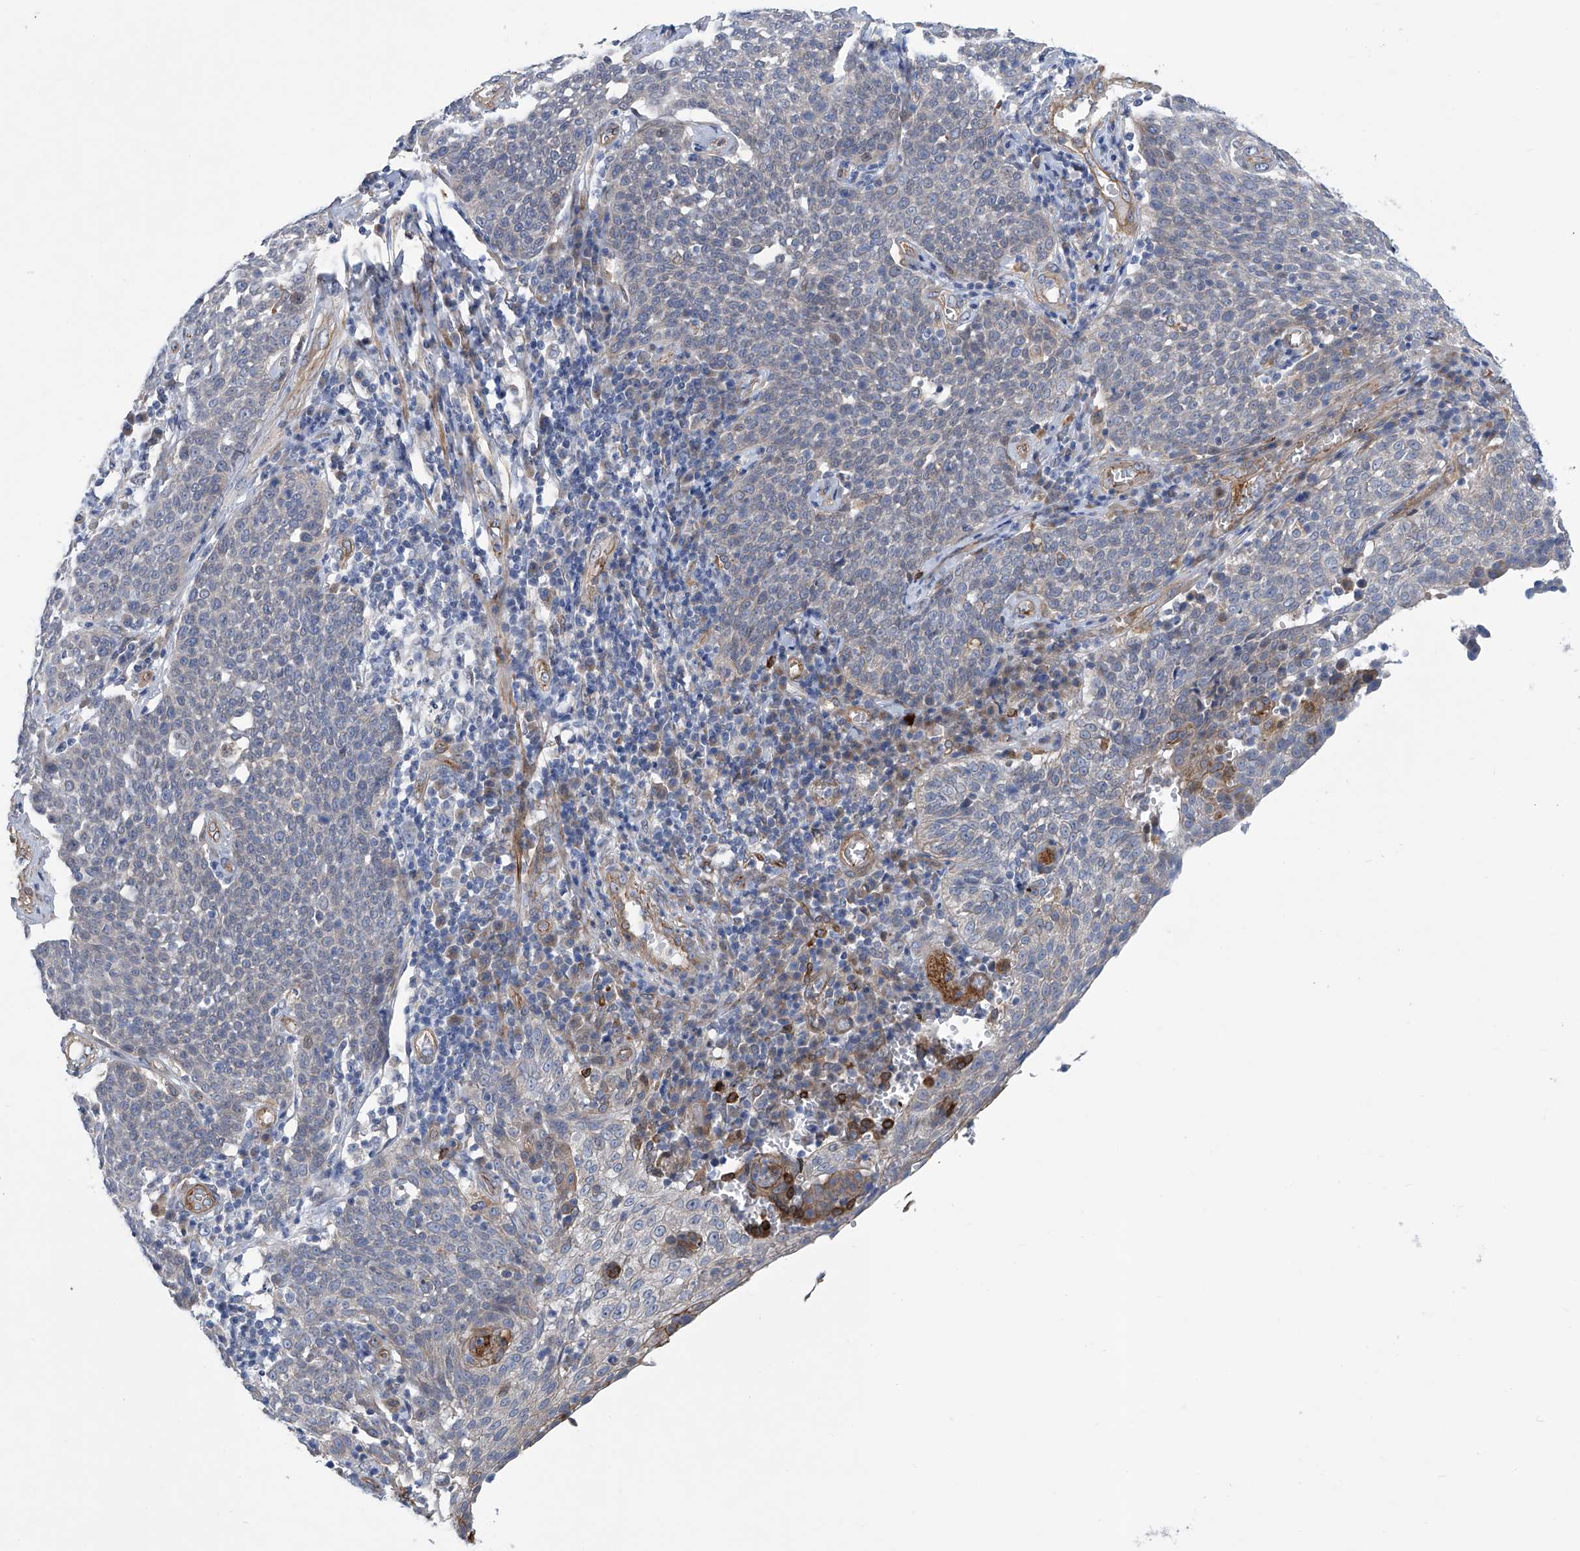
{"staining": {"intensity": "negative", "quantity": "none", "location": "none"}, "tissue": "cervical cancer", "cell_type": "Tumor cells", "image_type": "cancer", "snomed": [{"axis": "morphology", "description": "Squamous cell carcinoma, NOS"}, {"axis": "topography", "description": "Cervix"}], "caption": "High magnification brightfield microscopy of cervical squamous cell carcinoma stained with DAB (brown) and counterstained with hematoxylin (blue): tumor cells show no significant expression. (IHC, brightfield microscopy, high magnification).", "gene": "TNN", "patient": {"sex": "female", "age": 34}}